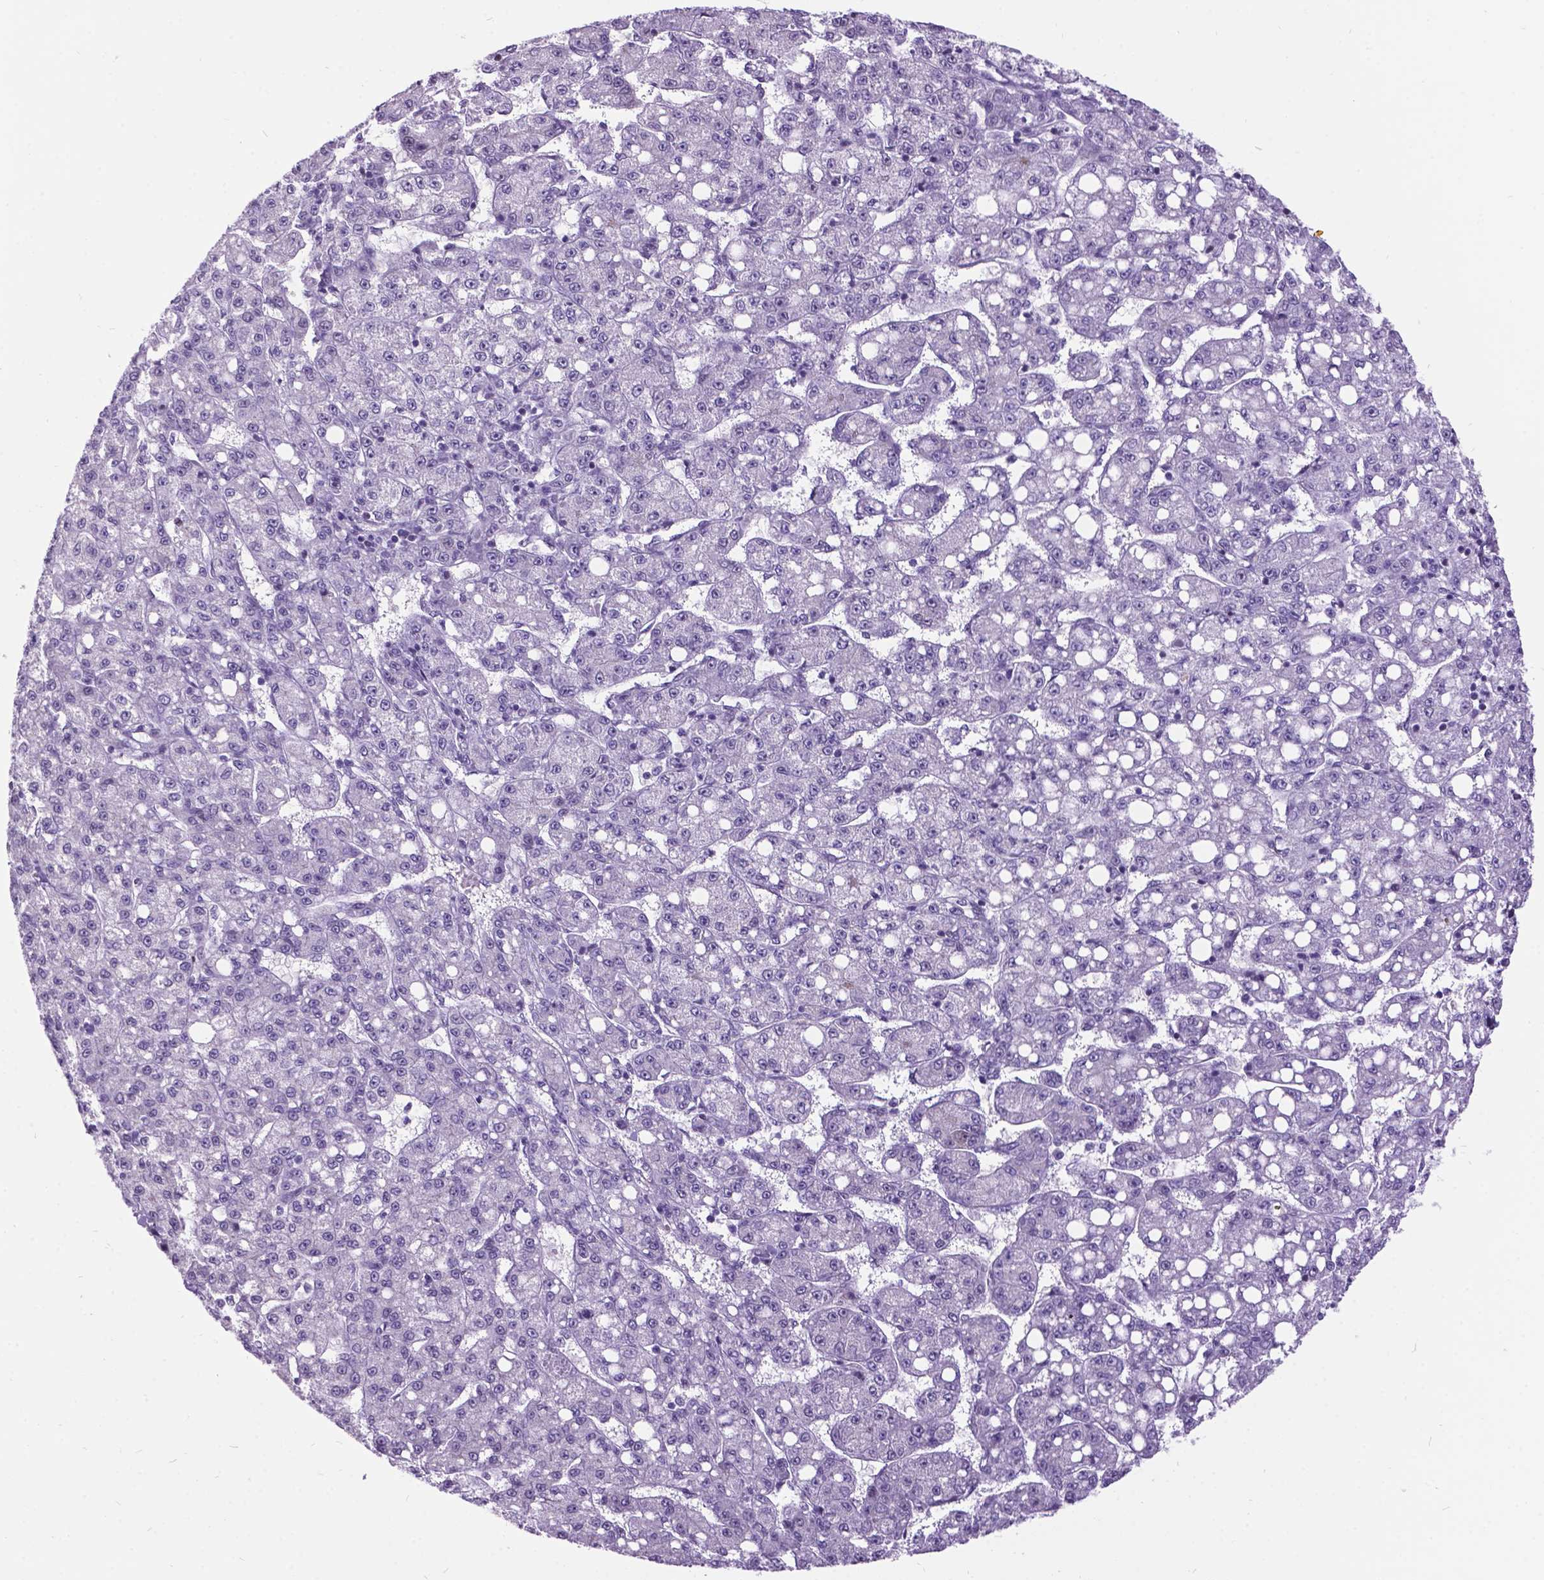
{"staining": {"intensity": "negative", "quantity": "none", "location": "none"}, "tissue": "liver cancer", "cell_type": "Tumor cells", "image_type": "cancer", "snomed": [{"axis": "morphology", "description": "Carcinoma, Hepatocellular, NOS"}, {"axis": "topography", "description": "Liver"}], "caption": "Immunohistochemistry image of human hepatocellular carcinoma (liver) stained for a protein (brown), which exhibits no positivity in tumor cells.", "gene": "DPF3", "patient": {"sex": "female", "age": 65}}